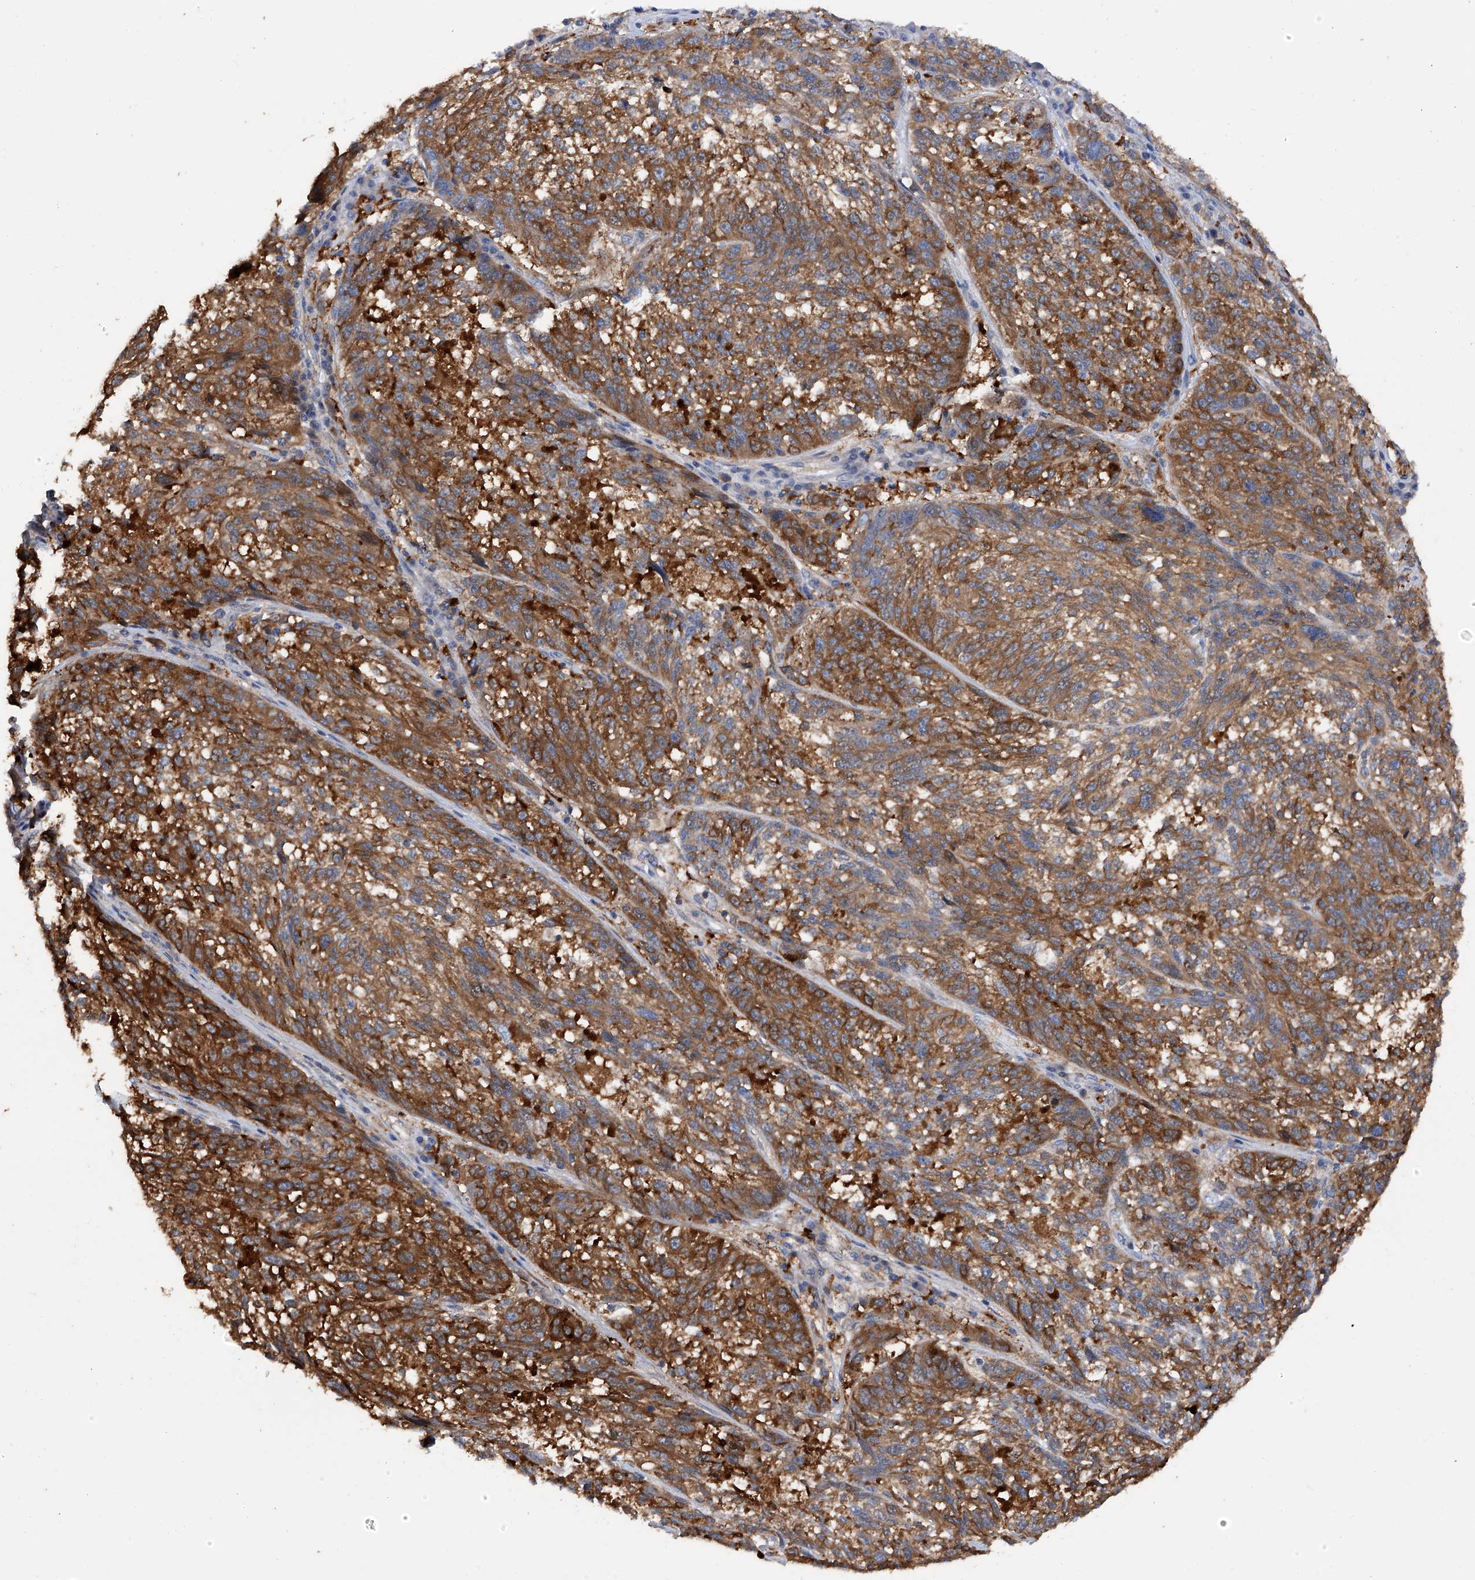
{"staining": {"intensity": "moderate", "quantity": ">75%", "location": "cytoplasmic/membranous"}, "tissue": "melanoma", "cell_type": "Tumor cells", "image_type": "cancer", "snomed": [{"axis": "morphology", "description": "Malignant melanoma, NOS"}, {"axis": "topography", "description": "Skin"}], "caption": "A micrograph of malignant melanoma stained for a protein demonstrates moderate cytoplasmic/membranous brown staining in tumor cells. (DAB IHC, brown staining for protein, blue staining for nuclei).", "gene": "NUDT17", "patient": {"sex": "male", "age": 53}}